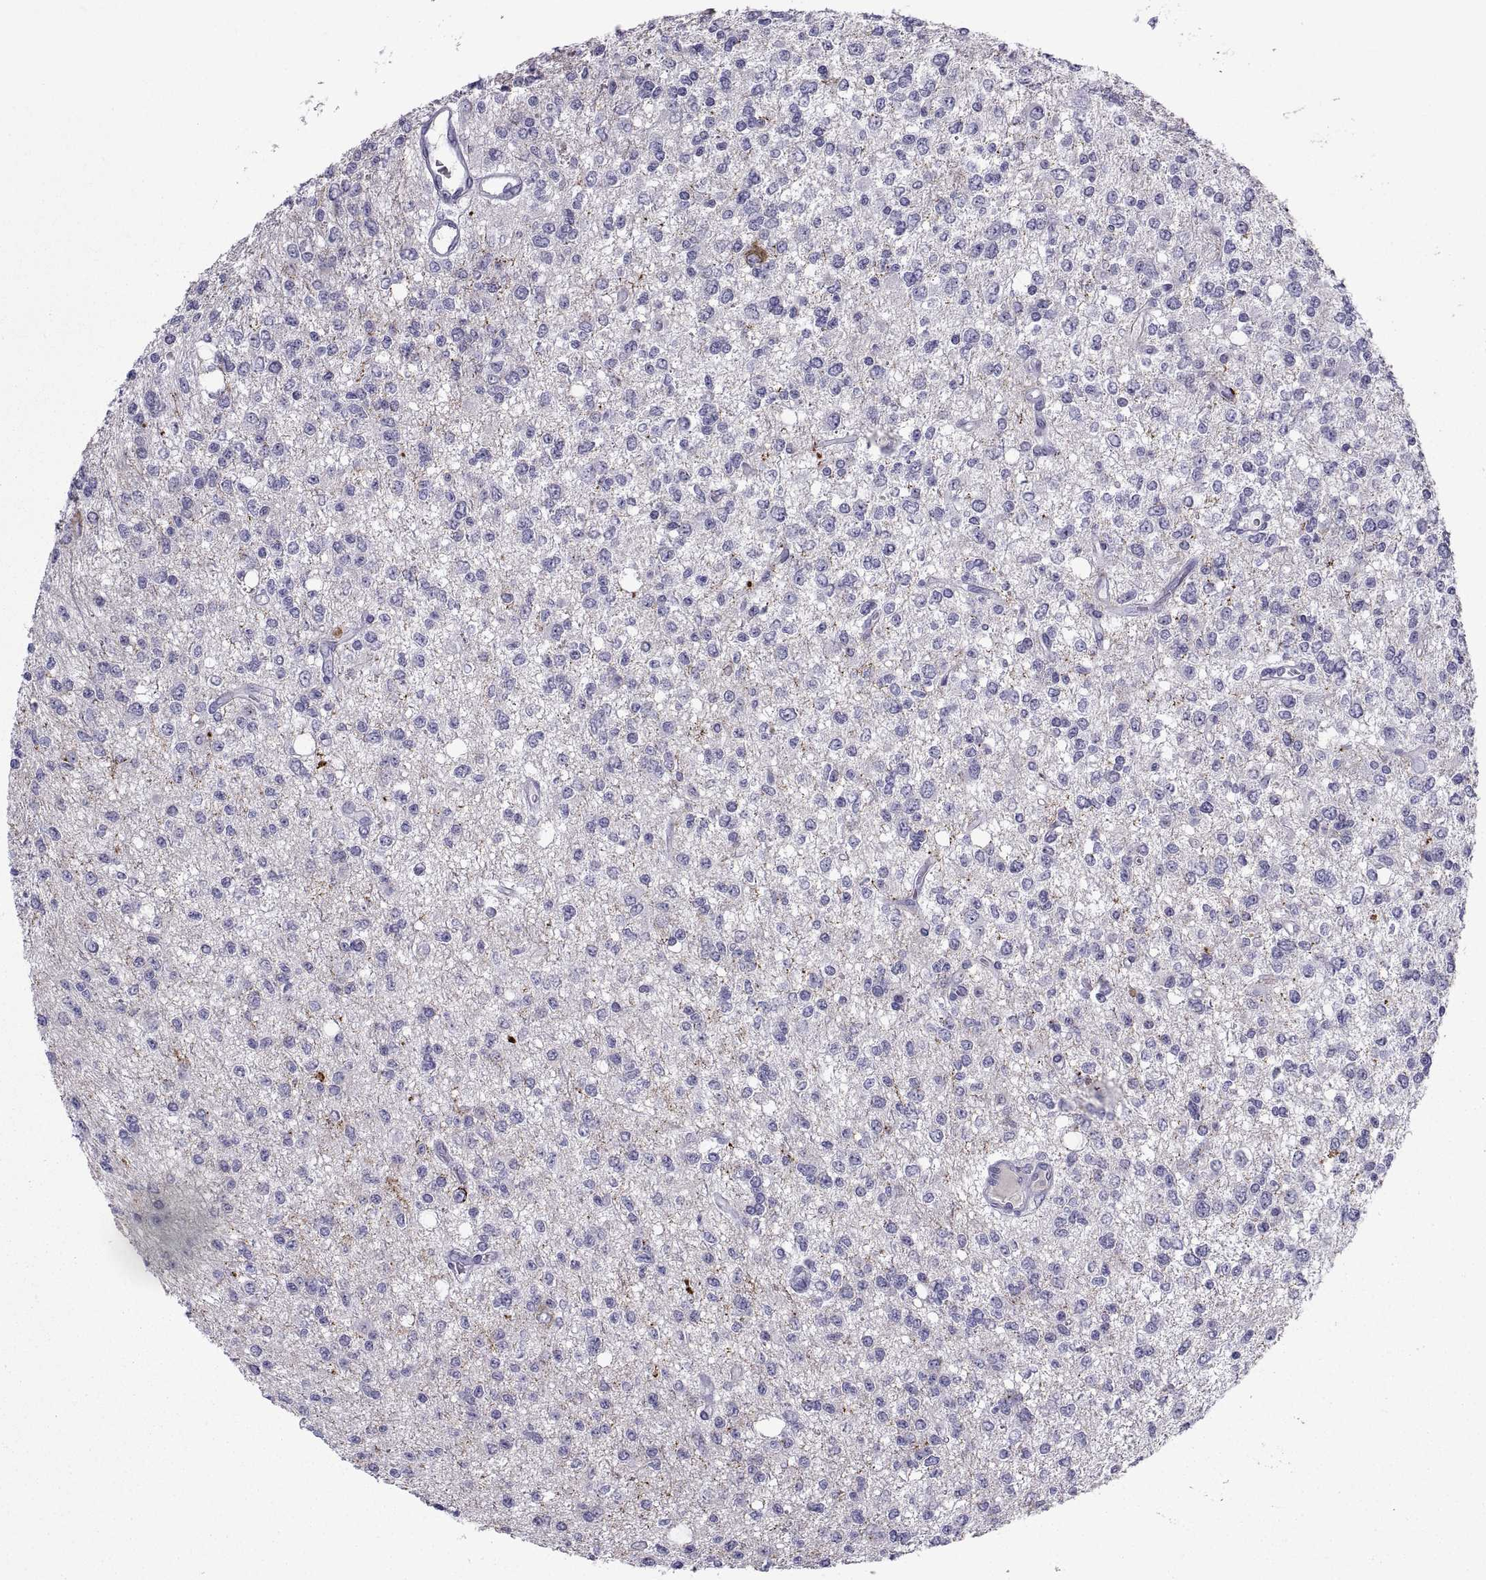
{"staining": {"intensity": "negative", "quantity": "none", "location": "none"}, "tissue": "glioma", "cell_type": "Tumor cells", "image_type": "cancer", "snomed": [{"axis": "morphology", "description": "Glioma, malignant, Low grade"}, {"axis": "topography", "description": "Brain"}], "caption": "This is an IHC histopathology image of human malignant glioma (low-grade). There is no staining in tumor cells.", "gene": "NPTX2", "patient": {"sex": "male", "age": 67}}